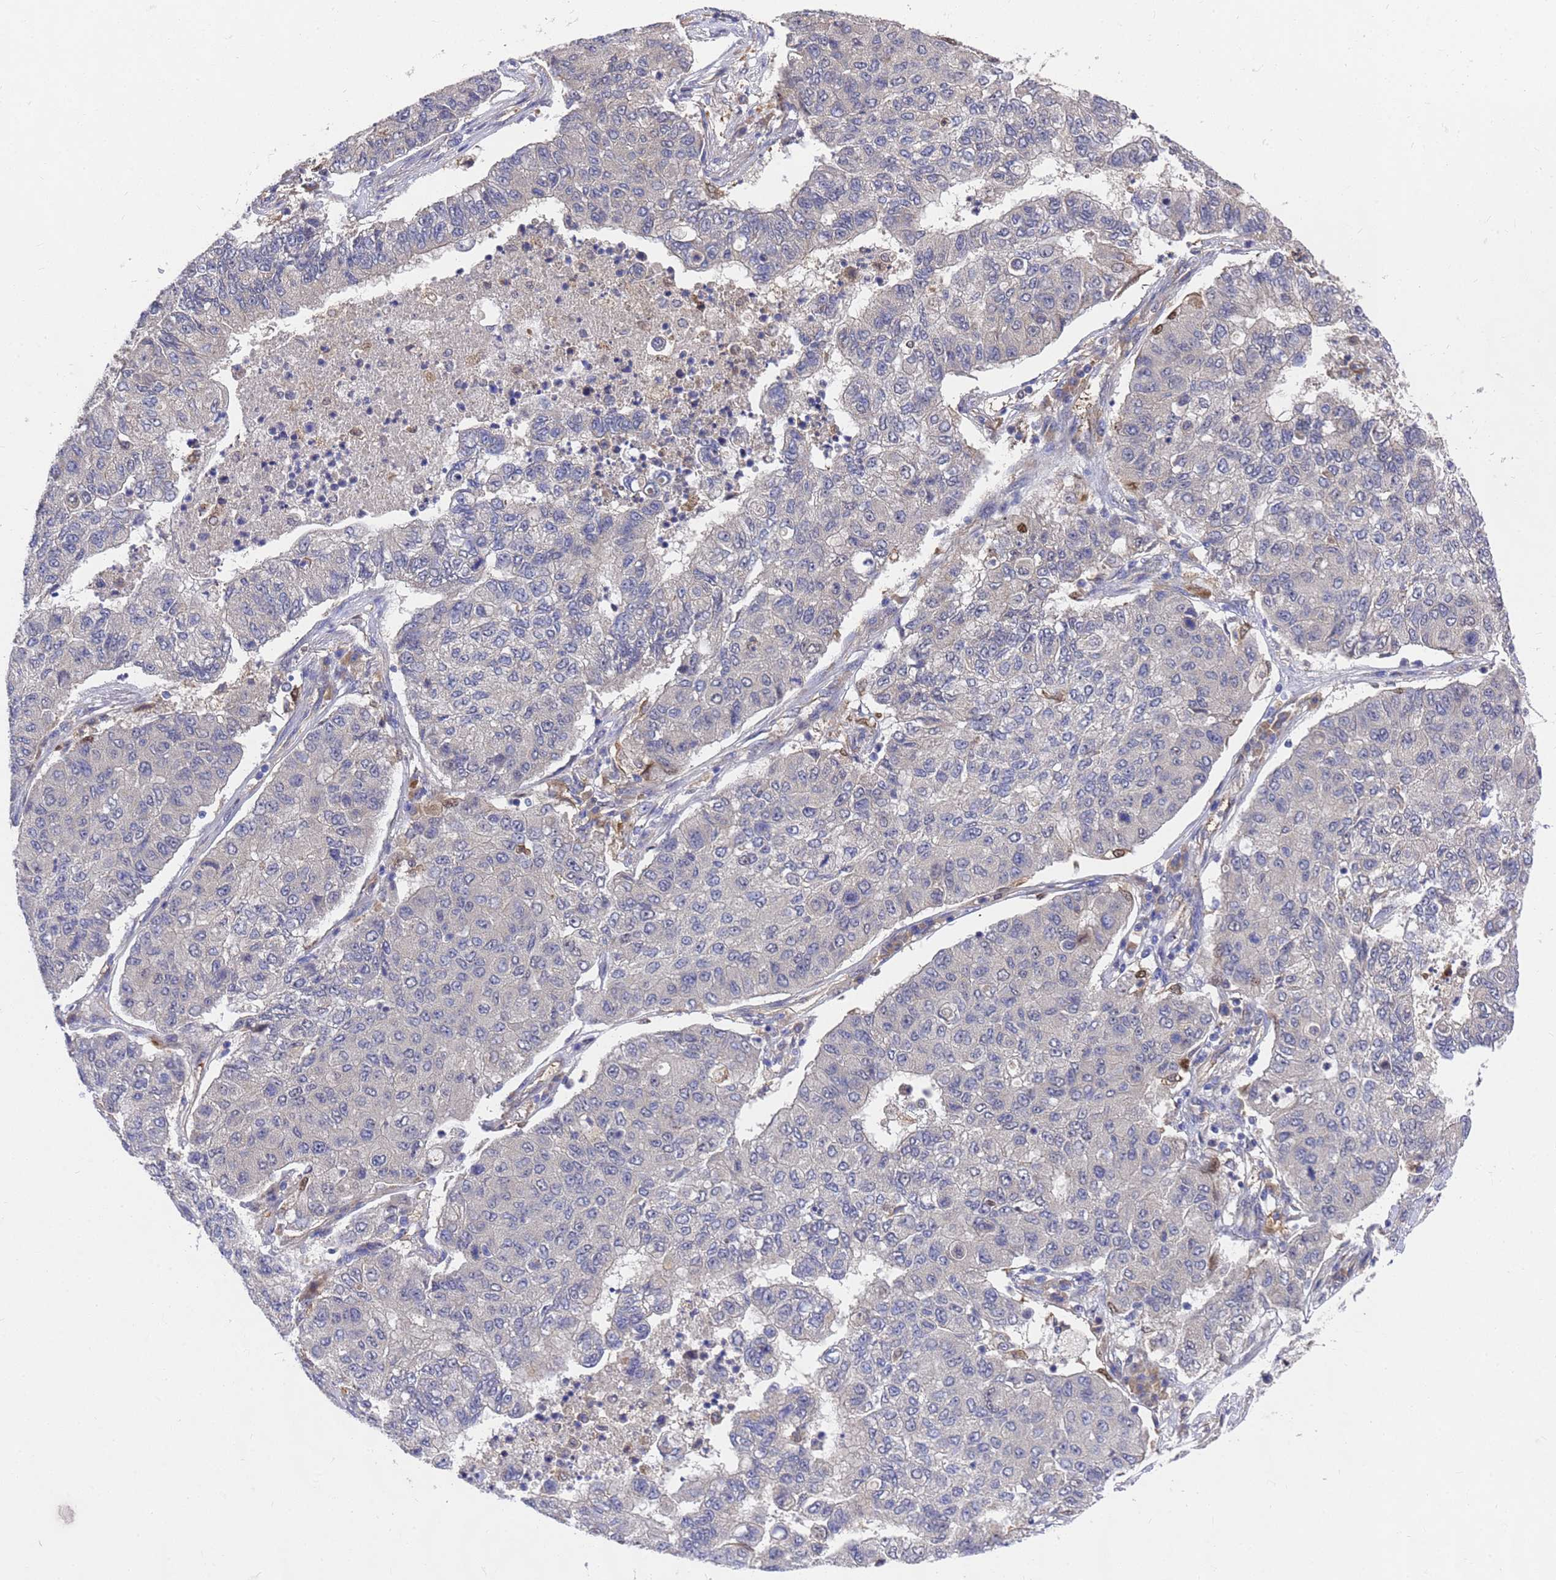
{"staining": {"intensity": "negative", "quantity": "none", "location": "none"}, "tissue": "lung cancer", "cell_type": "Tumor cells", "image_type": "cancer", "snomed": [{"axis": "morphology", "description": "Squamous cell carcinoma, NOS"}, {"axis": "topography", "description": "Lung"}], "caption": "Immunohistochemistry (IHC) micrograph of lung cancer (squamous cell carcinoma) stained for a protein (brown), which demonstrates no expression in tumor cells.", "gene": "SLC35E2B", "patient": {"sex": "male", "age": 74}}